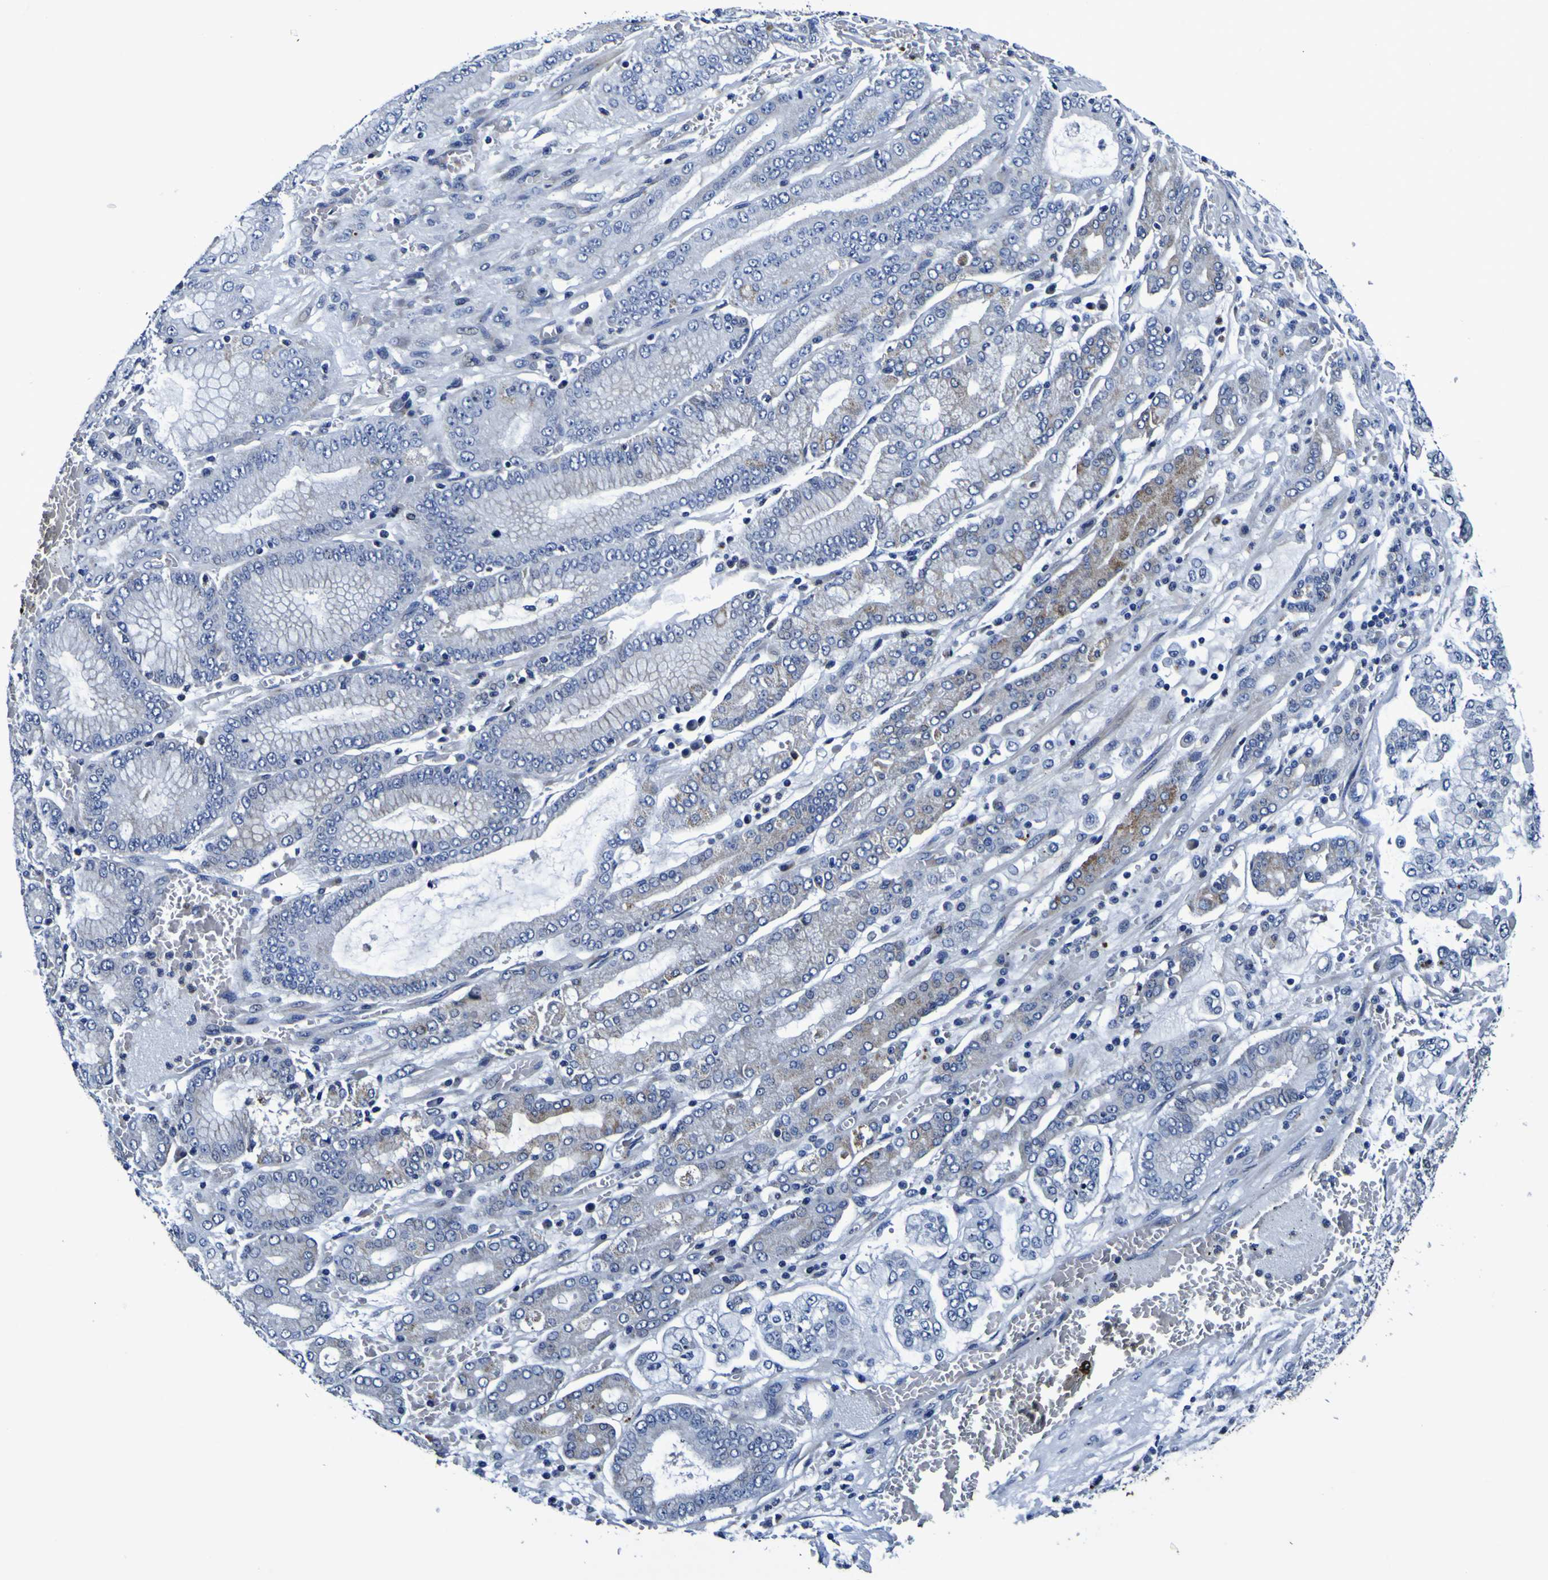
{"staining": {"intensity": "negative", "quantity": "none", "location": "none"}, "tissue": "stomach cancer", "cell_type": "Tumor cells", "image_type": "cancer", "snomed": [{"axis": "morphology", "description": "Normal tissue, NOS"}, {"axis": "morphology", "description": "Adenocarcinoma, NOS"}, {"axis": "topography", "description": "Stomach, upper"}, {"axis": "topography", "description": "Stomach"}], "caption": "IHC photomicrograph of neoplastic tissue: human stomach adenocarcinoma stained with DAB reveals no significant protein expression in tumor cells.", "gene": "PANK4", "patient": {"sex": "male", "age": 76}}